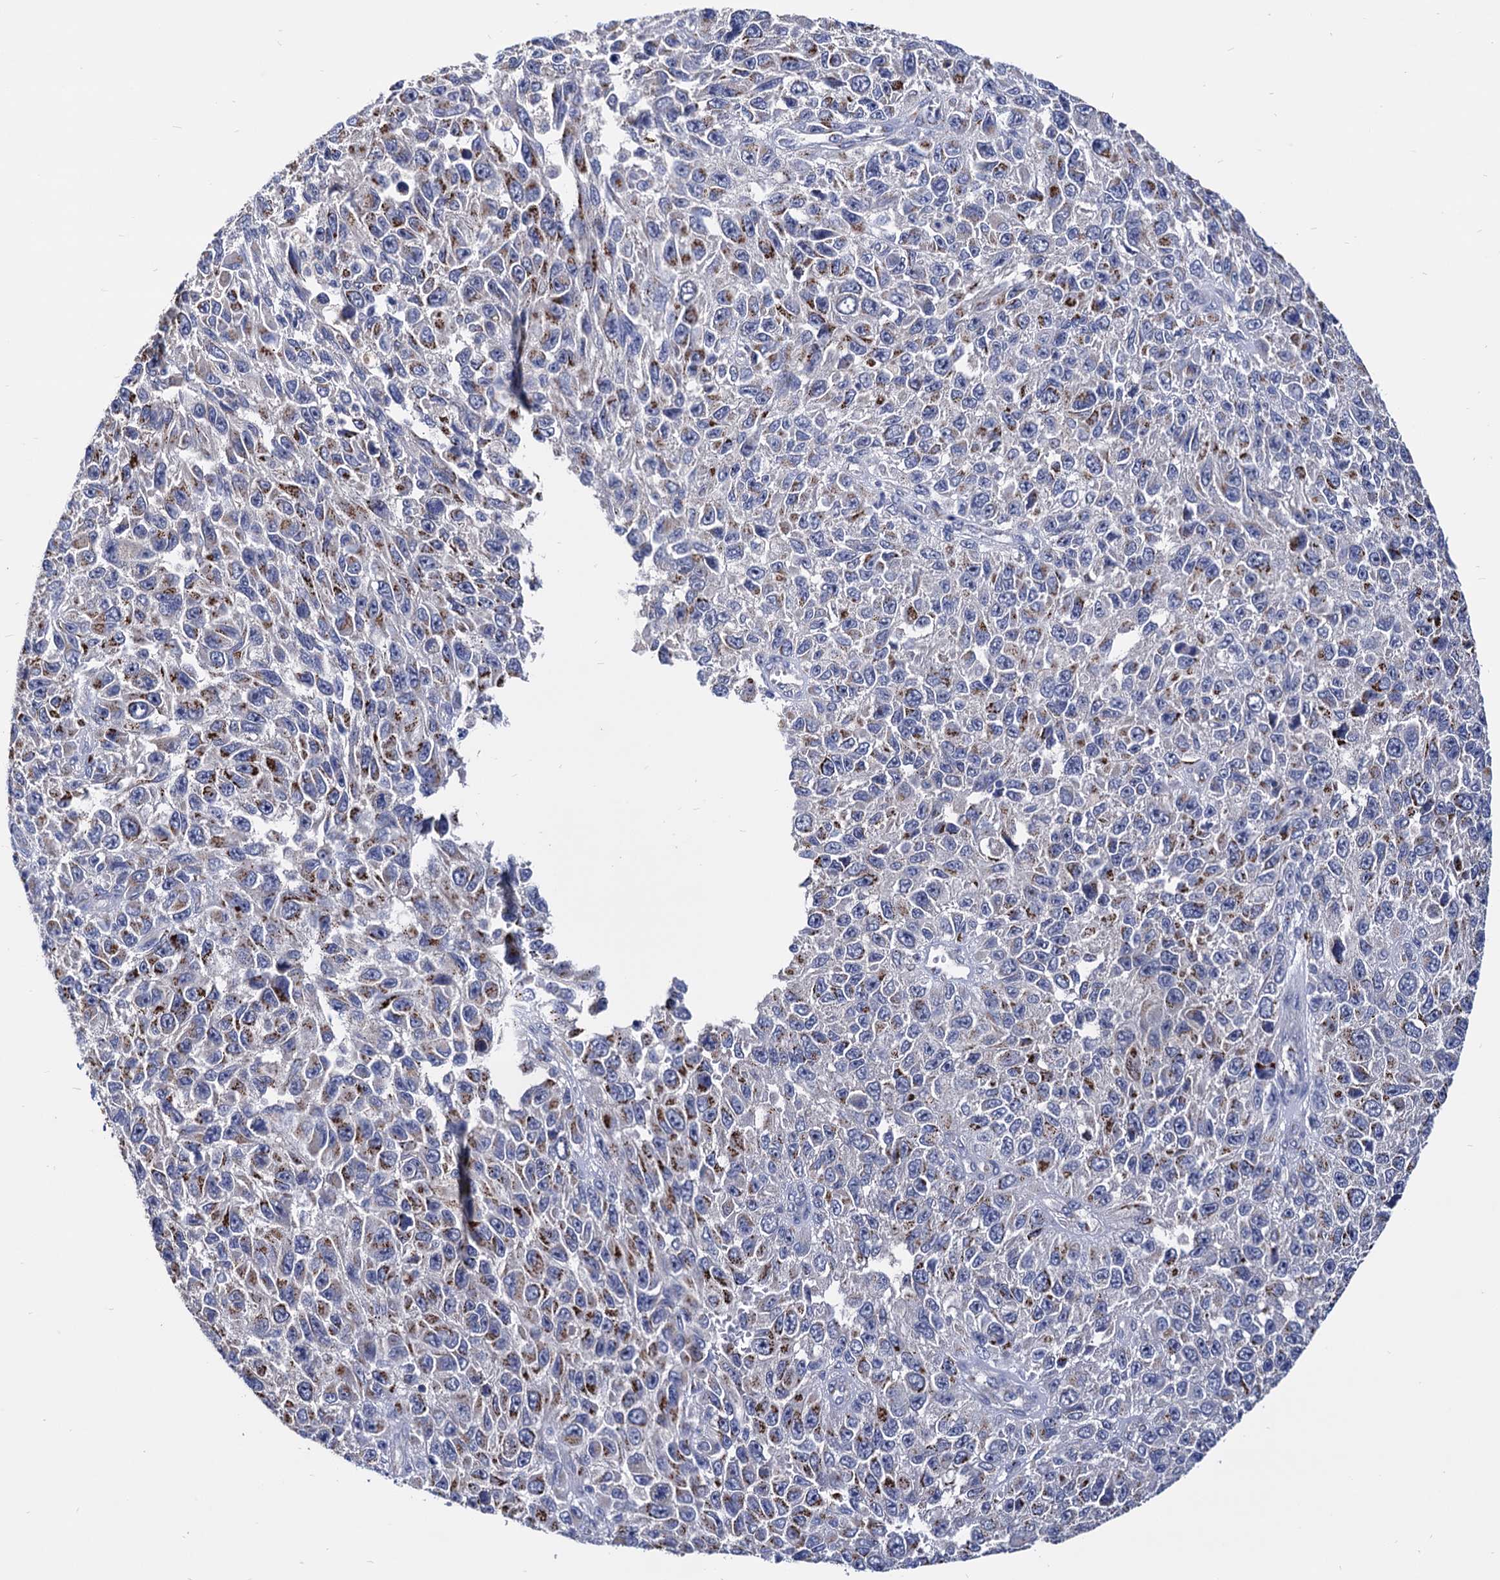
{"staining": {"intensity": "moderate", "quantity": "25%-75%", "location": "cytoplasmic/membranous"}, "tissue": "melanoma", "cell_type": "Tumor cells", "image_type": "cancer", "snomed": [{"axis": "morphology", "description": "Normal tissue, NOS"}, {"axis": "morphology", "description": "Malignant melanoma, NOS"}, {"axis": "topography", "description": "Skin"}], "caption": "Brown immunohistochemical staining in malignant melanoma displays moderate cytoplasmic/membranous positivity in about 25%-75% of tumor cells.", "gene": "ESD", "patient": {"sex": "female", "age": 96}}